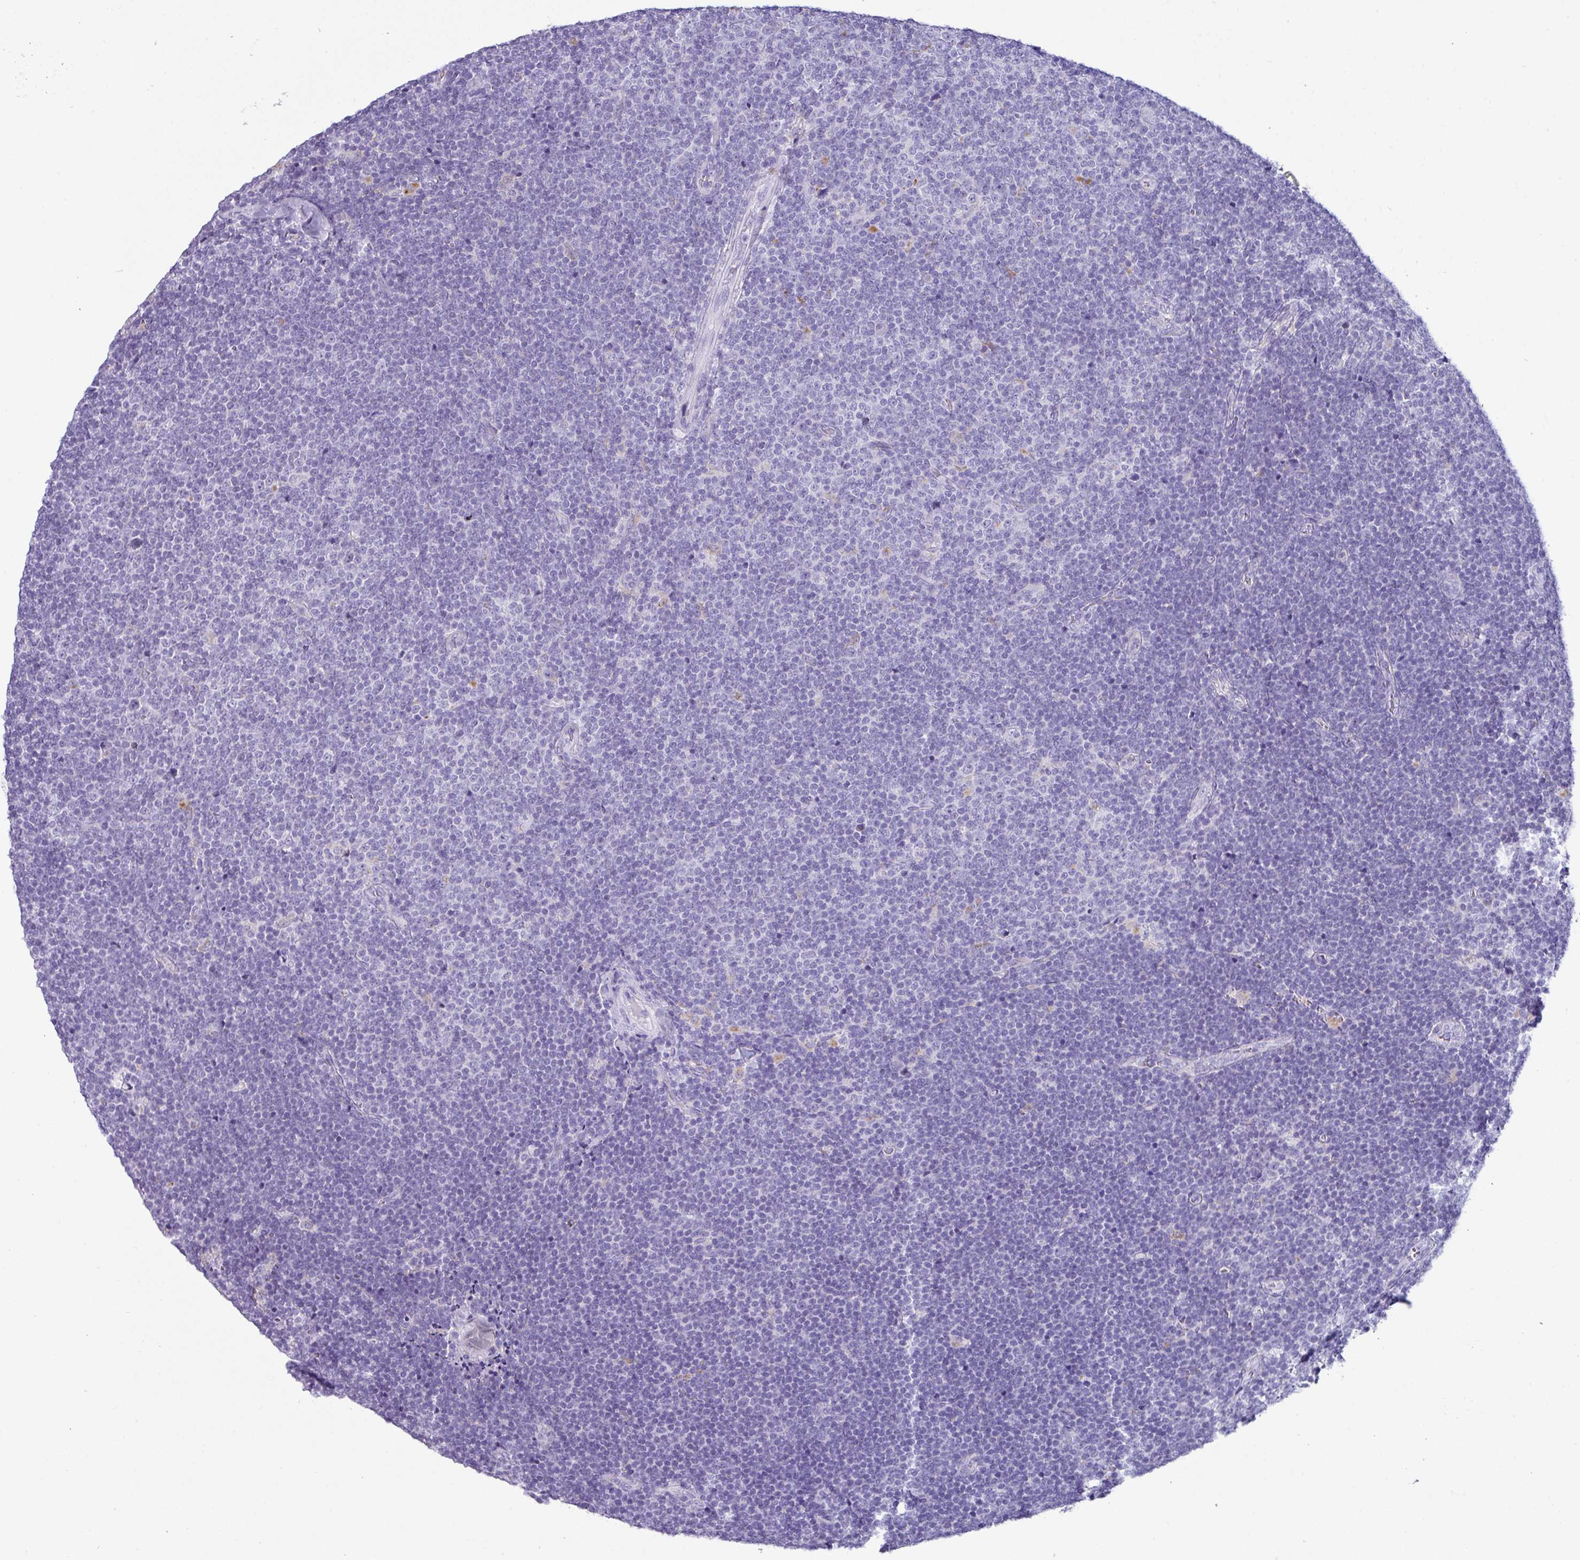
{"staining": {"intensity": "negative", "quantity": "none", "location": "none"}, "tissue": "lymphoma", "cell_type": "Tumor cells", "image_type": "cancer", "snomed": [{"axis": "morphology", "description": "Malignant lymphoma, non-Hodgkin's type, Low grade"}, {"axis": "topography", "description": "Lymph node"}], "caption": "This is an IHC photomicrograph of human lymphoma. There is no staining in tumor cells.", "gene": "NCCRP1", "patient": {"sex": "male", "age": 48}}